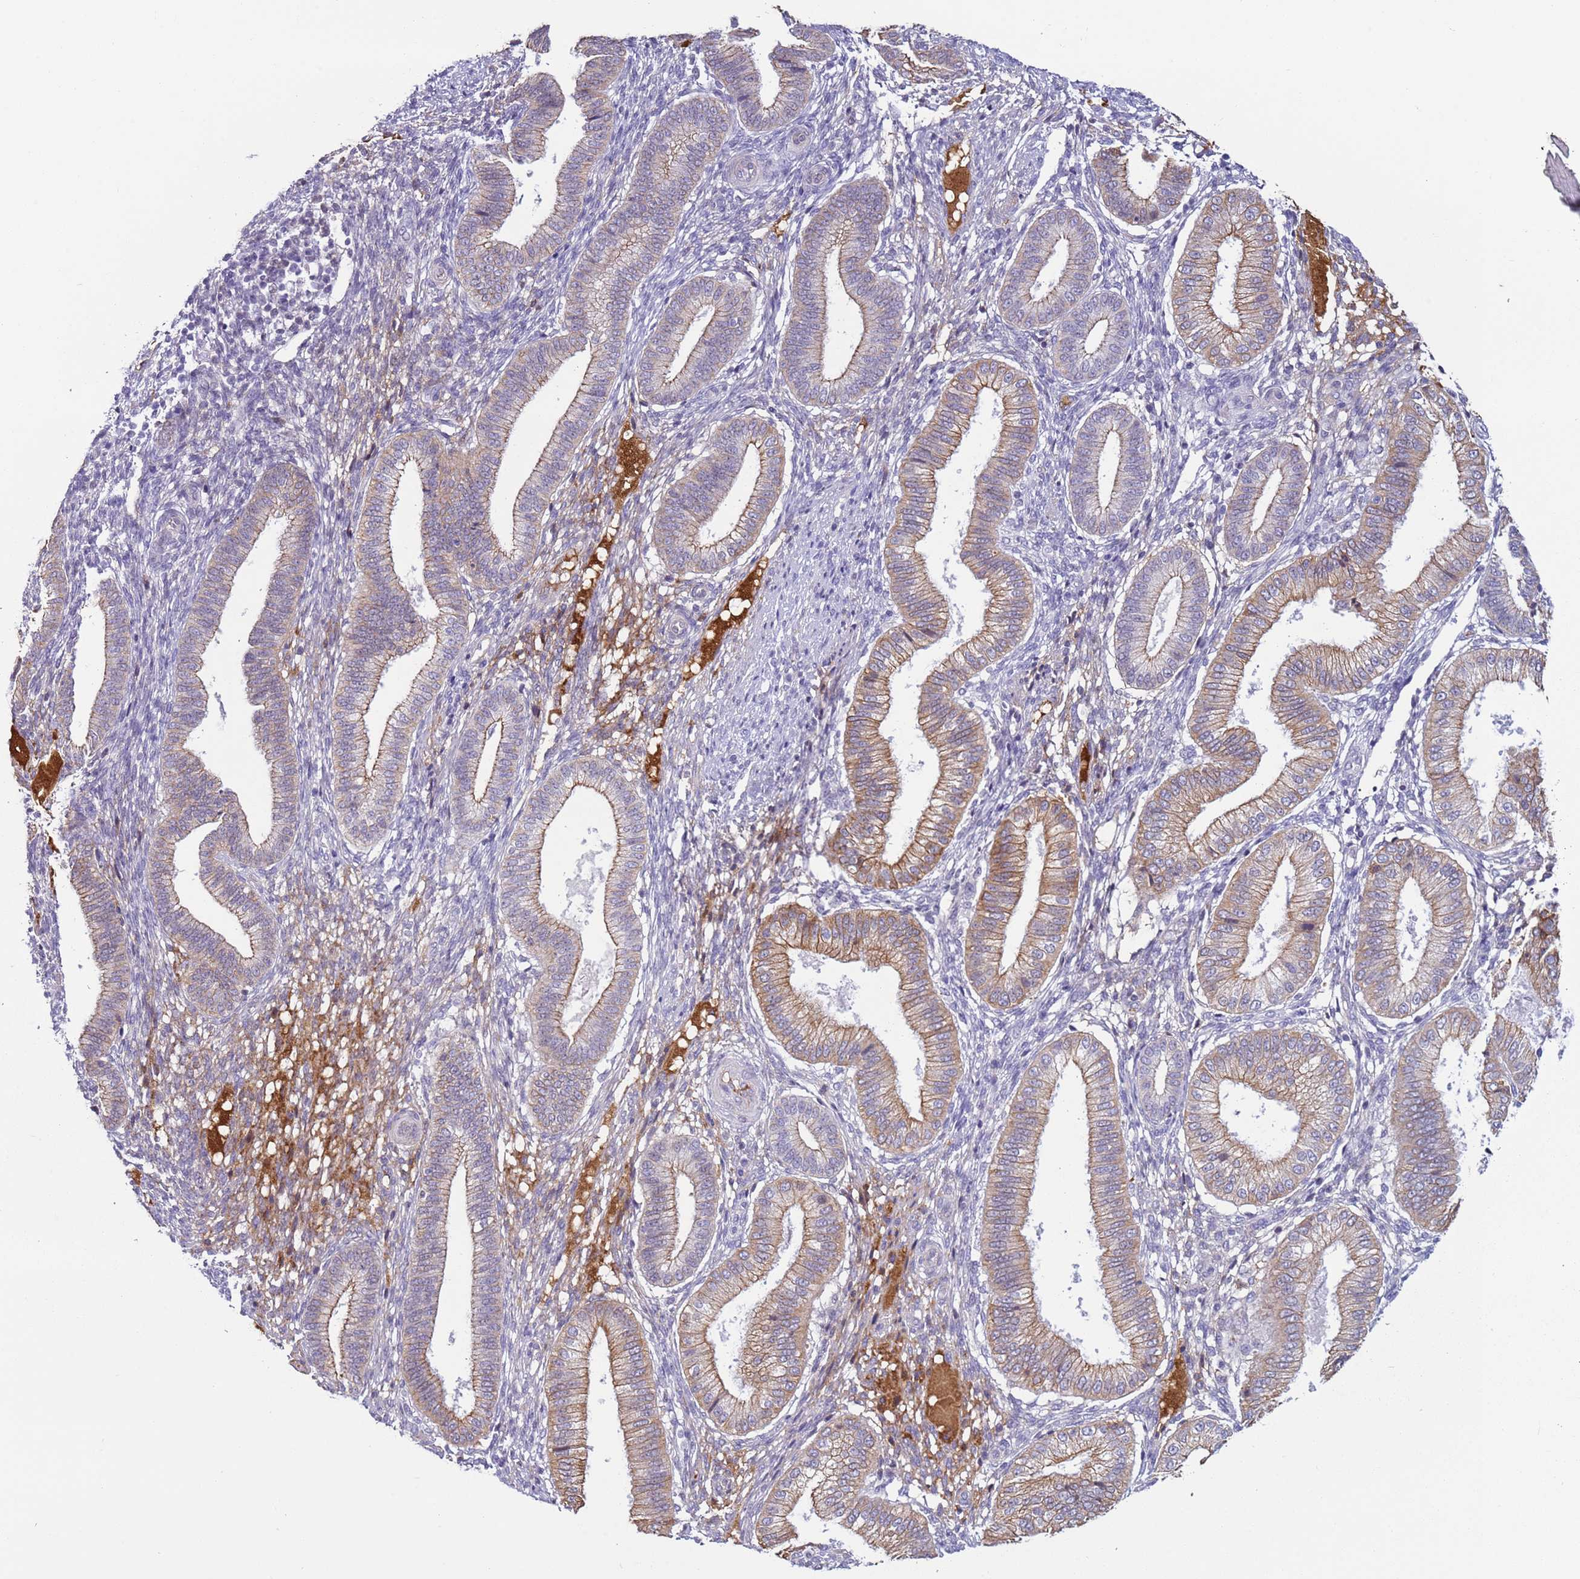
{"staining": {"intensity": "negative", "quantity": "none", "location": "none"}, "tissue": "endometrium", "cell_type": "Cells in endometrial stroma", "image_type": "normal", "snomed": [{"axis": "morphology", "description": "Normal tissue, NOS"}, {"axis": "topography", "description": "Endometrium"}], "caption": "DAB (3,3'-diaminobenzidine) immunohistochemical staining of unremarkable human endometrium exhibits no significant staining in cells in endometrial stroma. (Immunohistochemistry, brightfield microscopy, high magnification).", "gene": "NPAP1", "patient": {"sex": "female", "age": 39}}